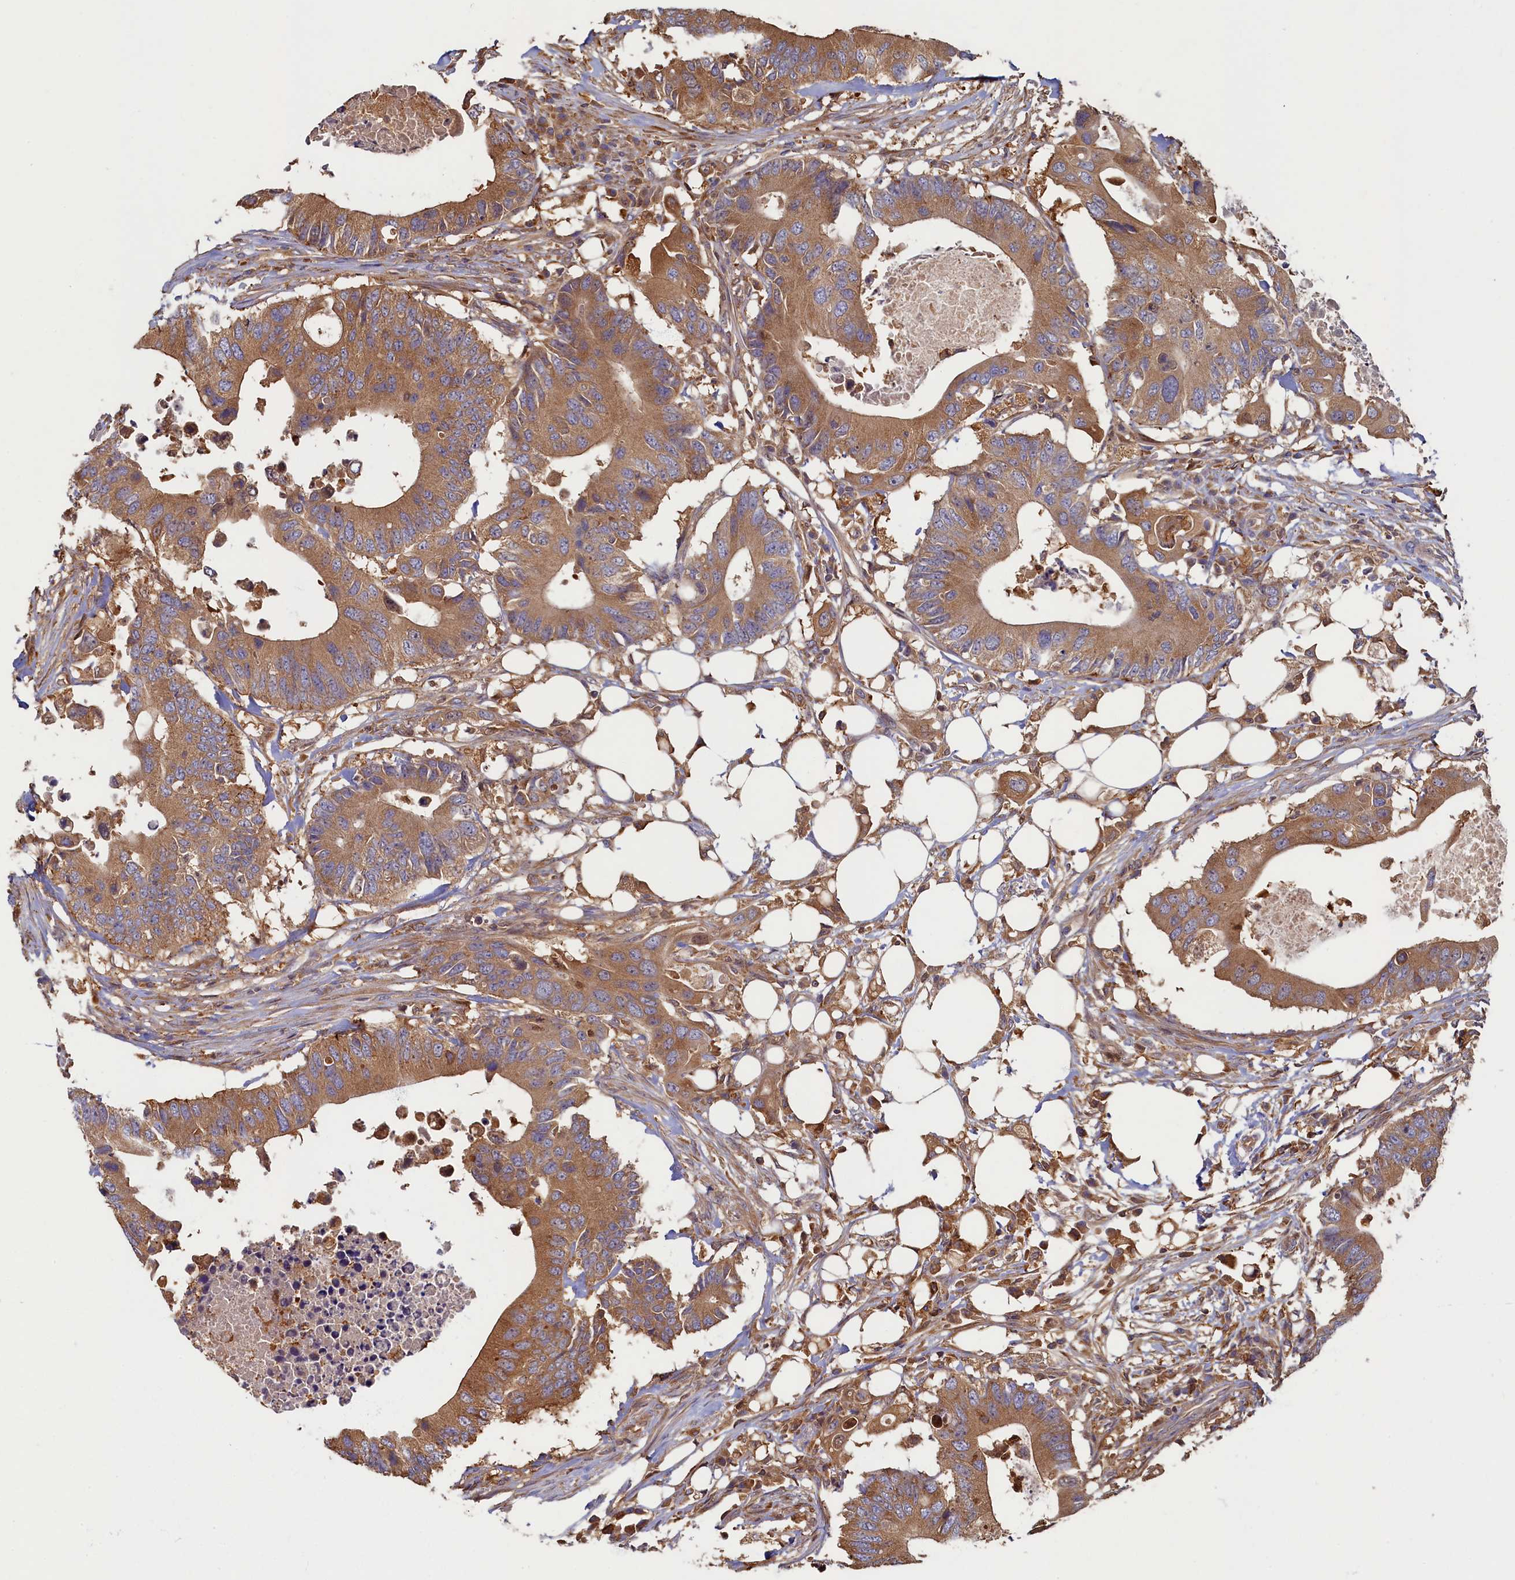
{"staining": {"intensity": "moderate", "quantity": ">75%", "location": "cytoplasmic/membranous"}, "tissue": "colorectal cancer", "cell_type": "Tumor cells", "image_type": "cancer", "snomed": [{"axis": "morphology", "description": "Adenocarcinoma, NOS"}, {"axis": "topography", "description": "Colon"}], "caption": "Brown immunohistochemical staining in colorectal cancer (adenocarcinoma) reveals moderate cytoplasmic/membranous positivity in approximately >75% of tumor cells.", "gene": "TIMM8B", "patient": {"sex": "male", "age": 71}}